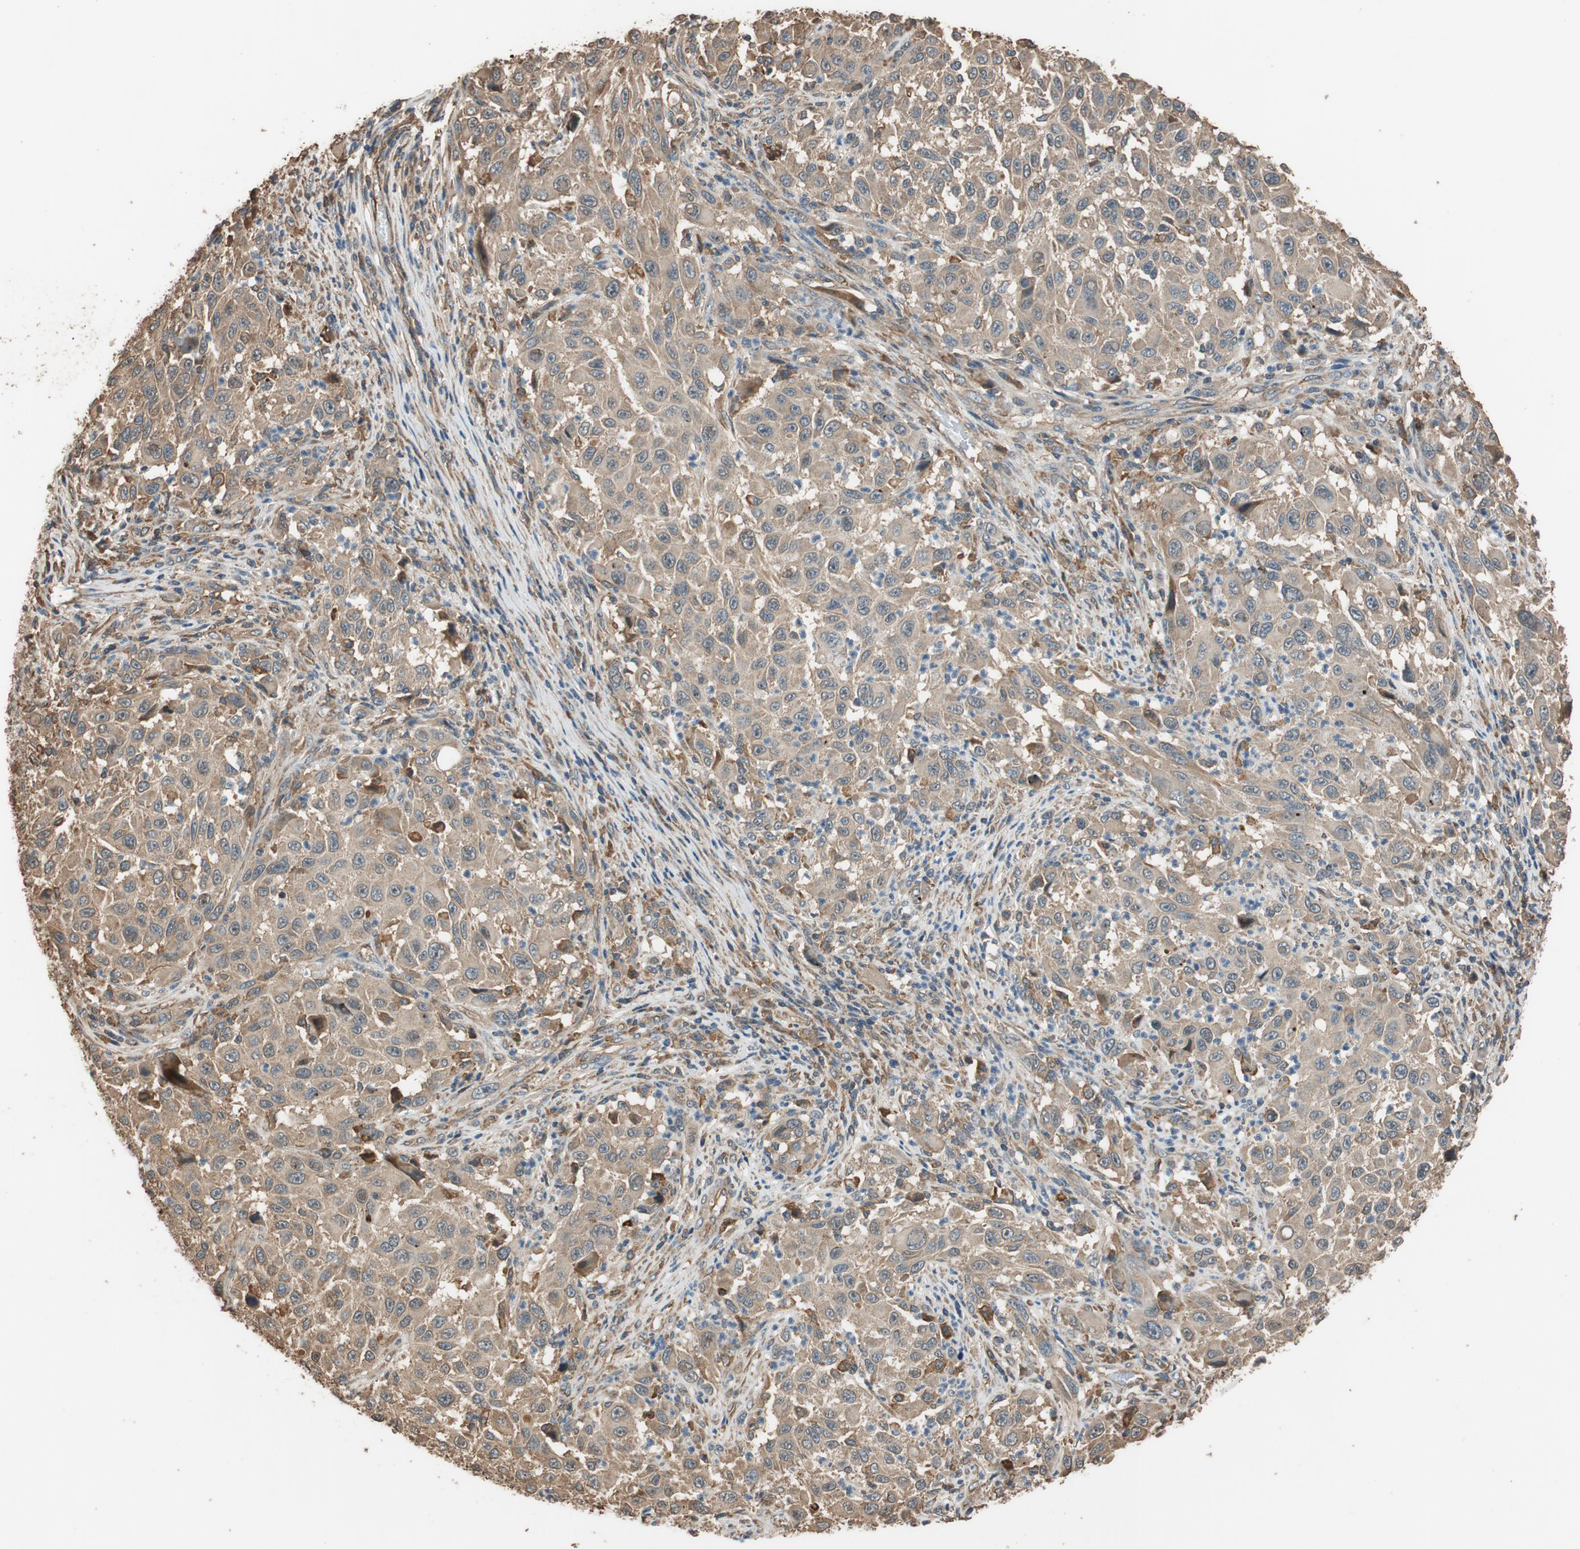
{"staining": {"intensity": "weak", "quantity": ">75%", "location": "cytoplasmic/membranous"}, "tissue": "melanoma", "cell_type": "Tumor cells", "image_type": "cancer", "snomed": [{"axis": "morphology", "description": "Malignant melanoma, Metastatic site"}, {"axis": "topography", "description": "Lymph node"}], "caption": "Malignant melanoma (metastatic site) stained with immunohistochemistry (IHC) demonstrates weak cytoplasmic/membranous staining in approximately >75% of tumor cells. The staining is performed using DAB (3,3'-diaminobenzidine) brown chromogen to label protein expression. The nuclei are counter-stained blue using hematoxylin.", "gene": "MST1R", "patient": {"sex": "male", "age": 61}}